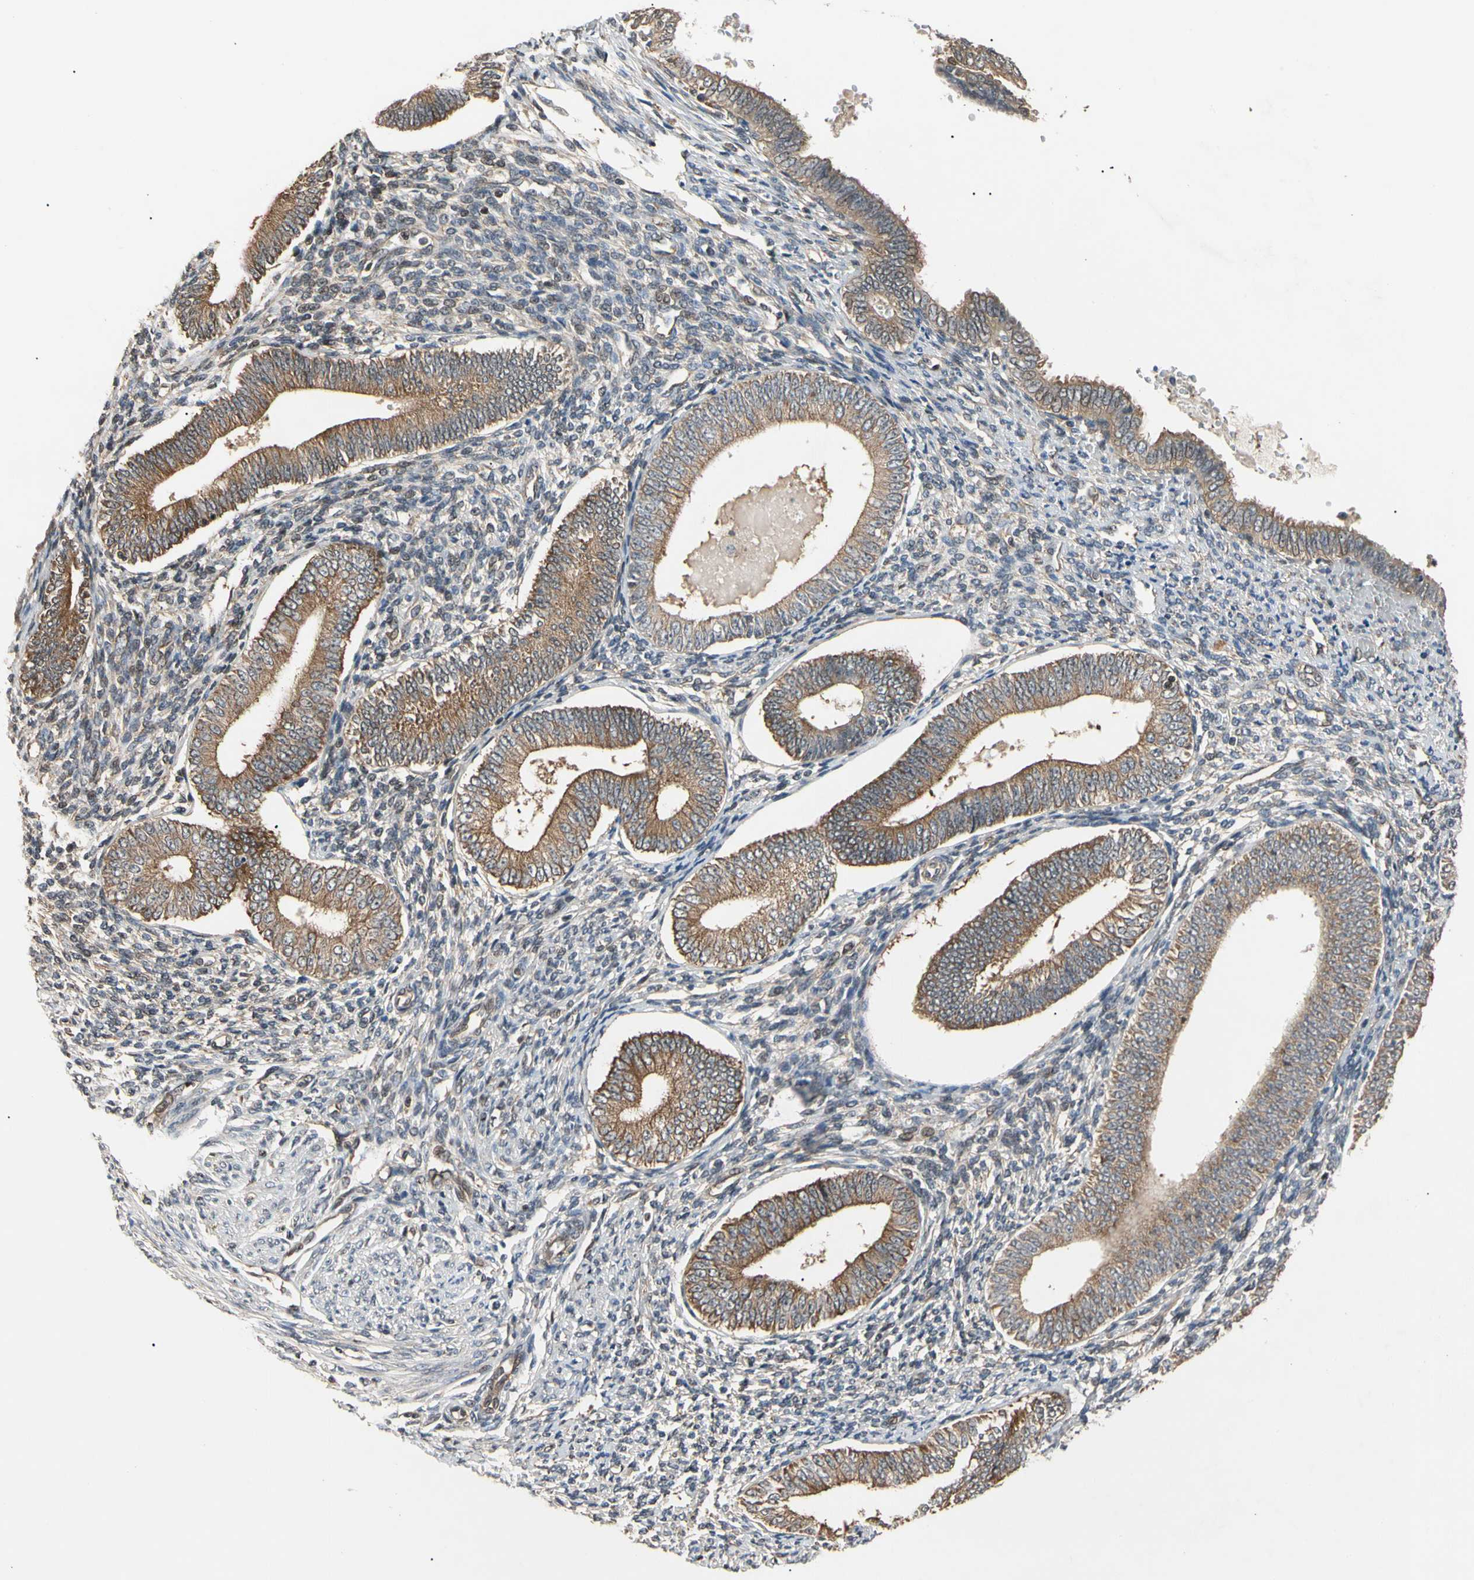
{"staining": {"intensity": "weak", "quantity": "25%-75%", "location": "nuclear"}, "tissue": "endometrium", "cell_type": "Cells in endometrial stroma", "image_type": "normal", "snomed": [{"axis": "morphology", "description": "Normal tissue, NOS"}, {"axis": "topography", "description": "Endometrium"}], "caption": "Protein expression analysis of normal endometrium exhibits weak nuclear positivity in approximately 25%-75% of cells in endometrial stroma.", "gene": "EIF1AX", "patient": {"sex": "female", "age": 82}}